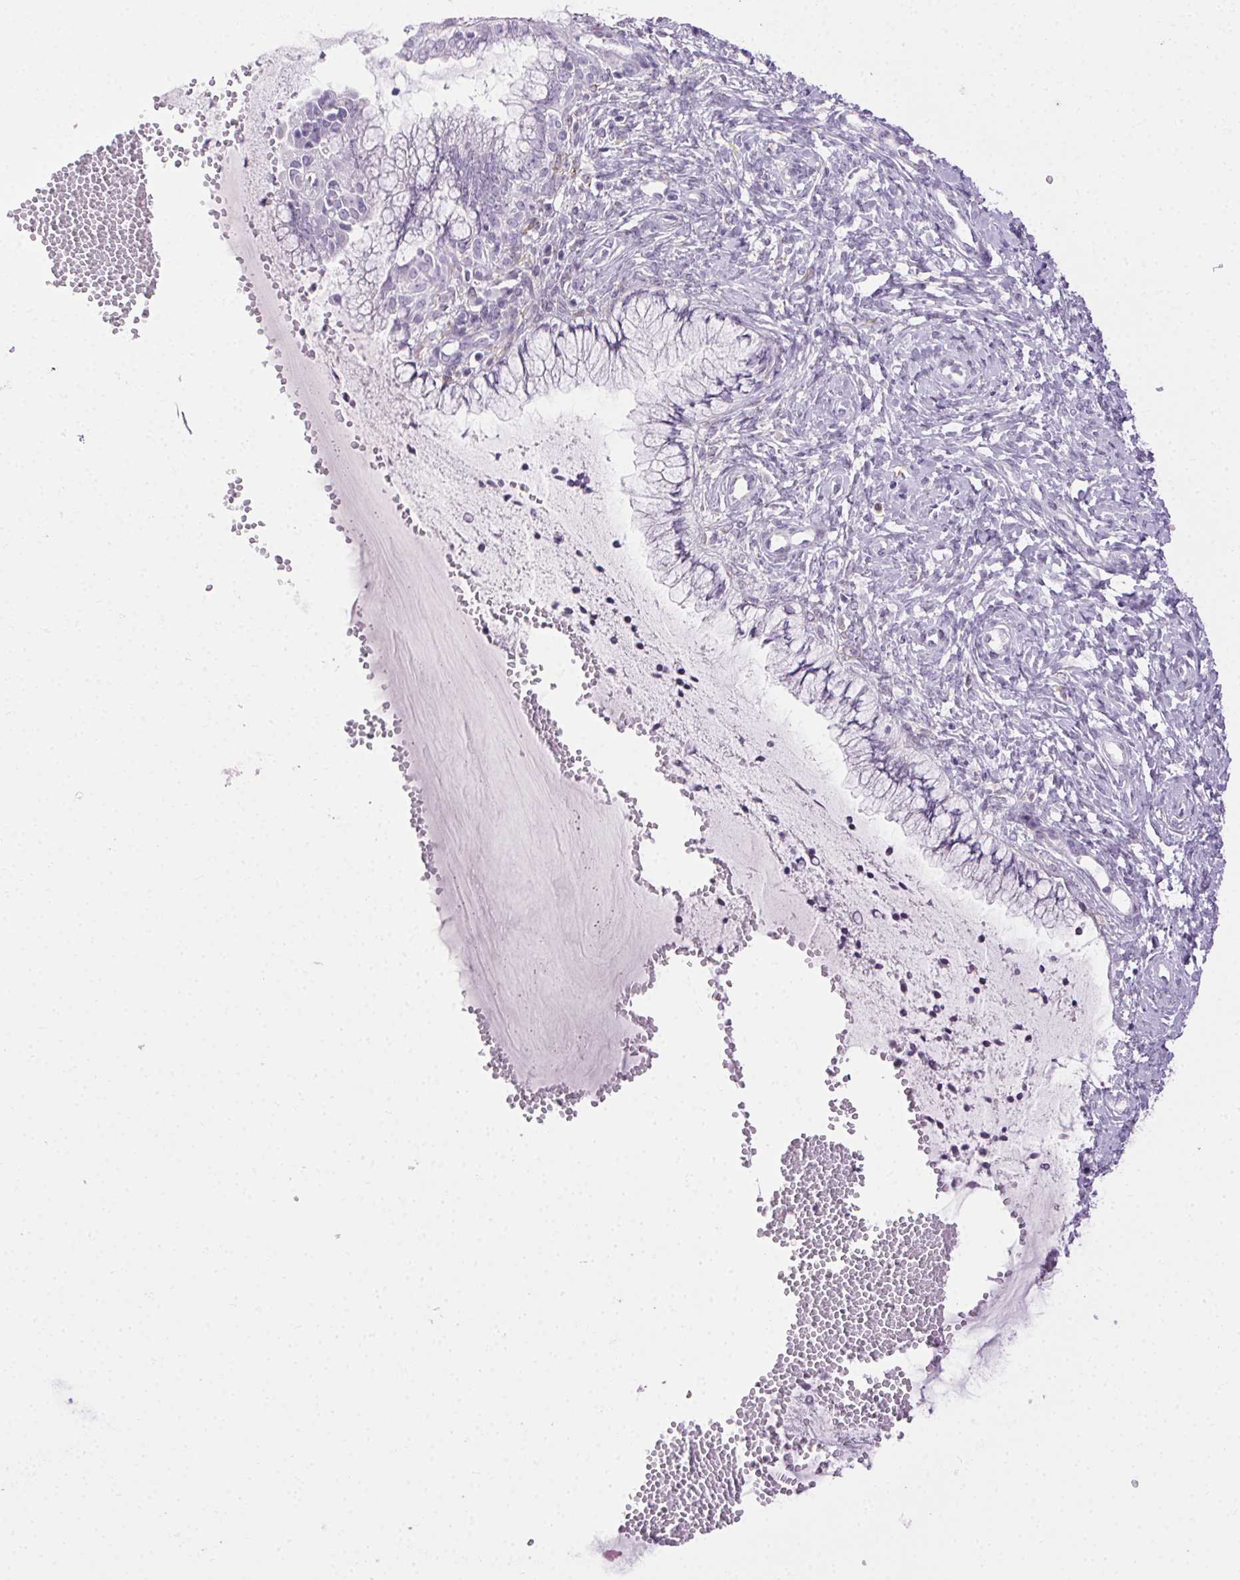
{"staining": {"intensity": "negative", "quantity": "none", "location": "none"}, "tissue": "cervix", "cell_type": "Glandular cells", "image_type": "normal", "snomed": [{"axis": "morphology", "description": "Normal tissue, NOS"}, {"axis": "topography", "description": "Cervix"}], "caption": "Glandular cells show no significant protein positivity in benign cervix. The staining was performed using DAB (3,3'-diaminobenzidine) to visualize the protein expression in brown, while the nuclei were stained in blue with hematoxylin (Magnification: 20x).", "gene": "CADPS", "patient": {"sex": "female", "age": 37}}